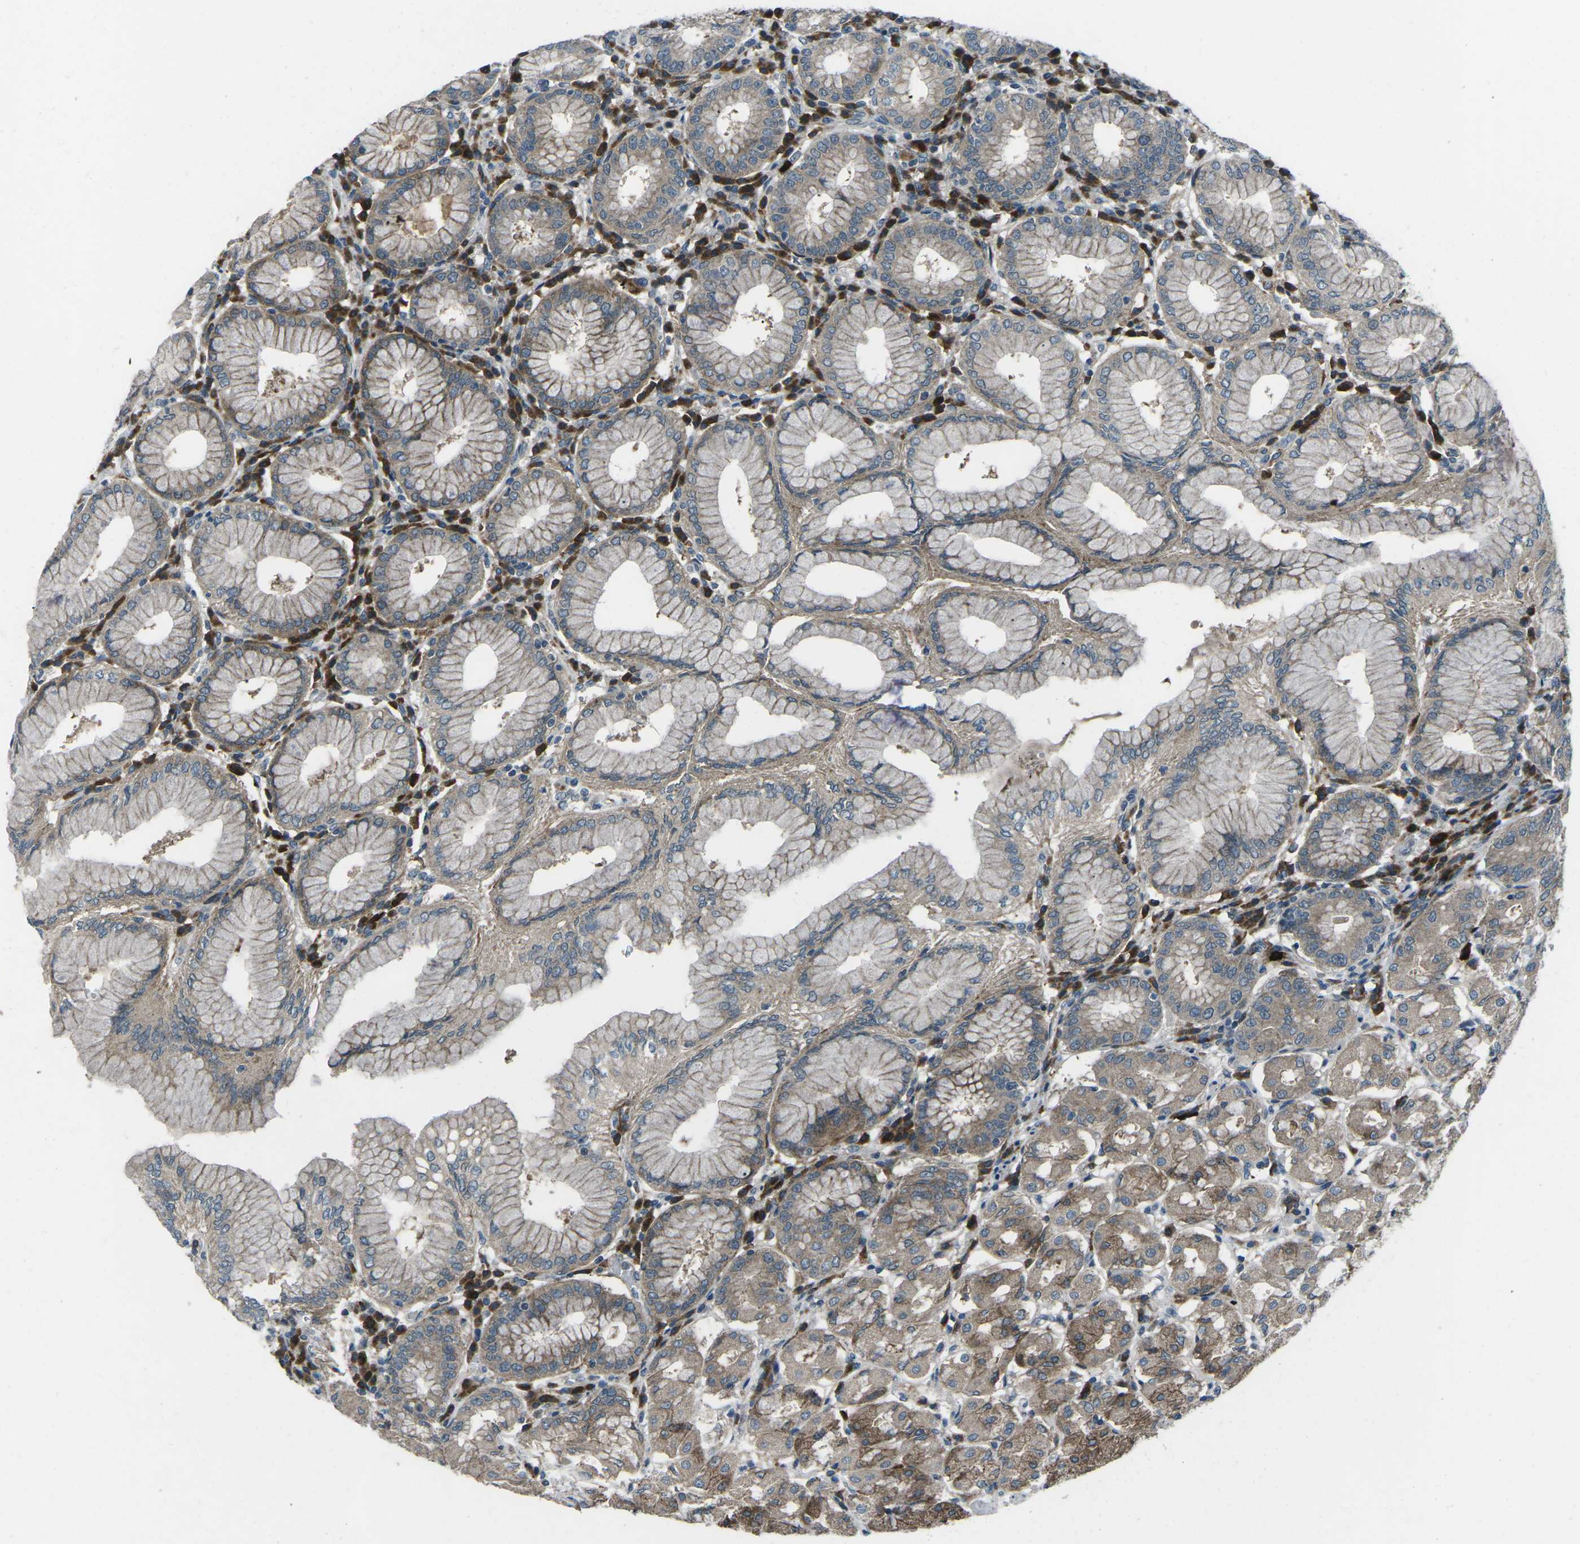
{"staining": {"intensity": "strong", "quantity": "25%-75%", "location": "cytoplasmic/membranous"}, "tissue": "stomach", "cell_type": "Glandular cells", "image_type": "normal", "snomed": [{"axis": "morphology", "description": "Normal tissue, NOS"}, {"axis": "topography", "description": "Stomach"}, {"axis": "topography", "description": "Stomach, lower"}], "caption": "The micrograph demonstrates staining of normal stomach, revealing strong cytoplasmic/membranous protein staining (brown color) within glandular cells. Nuclei are stained in blue.", "gene": "CDK16", "patient": {"sex": "female", "age": 56}}